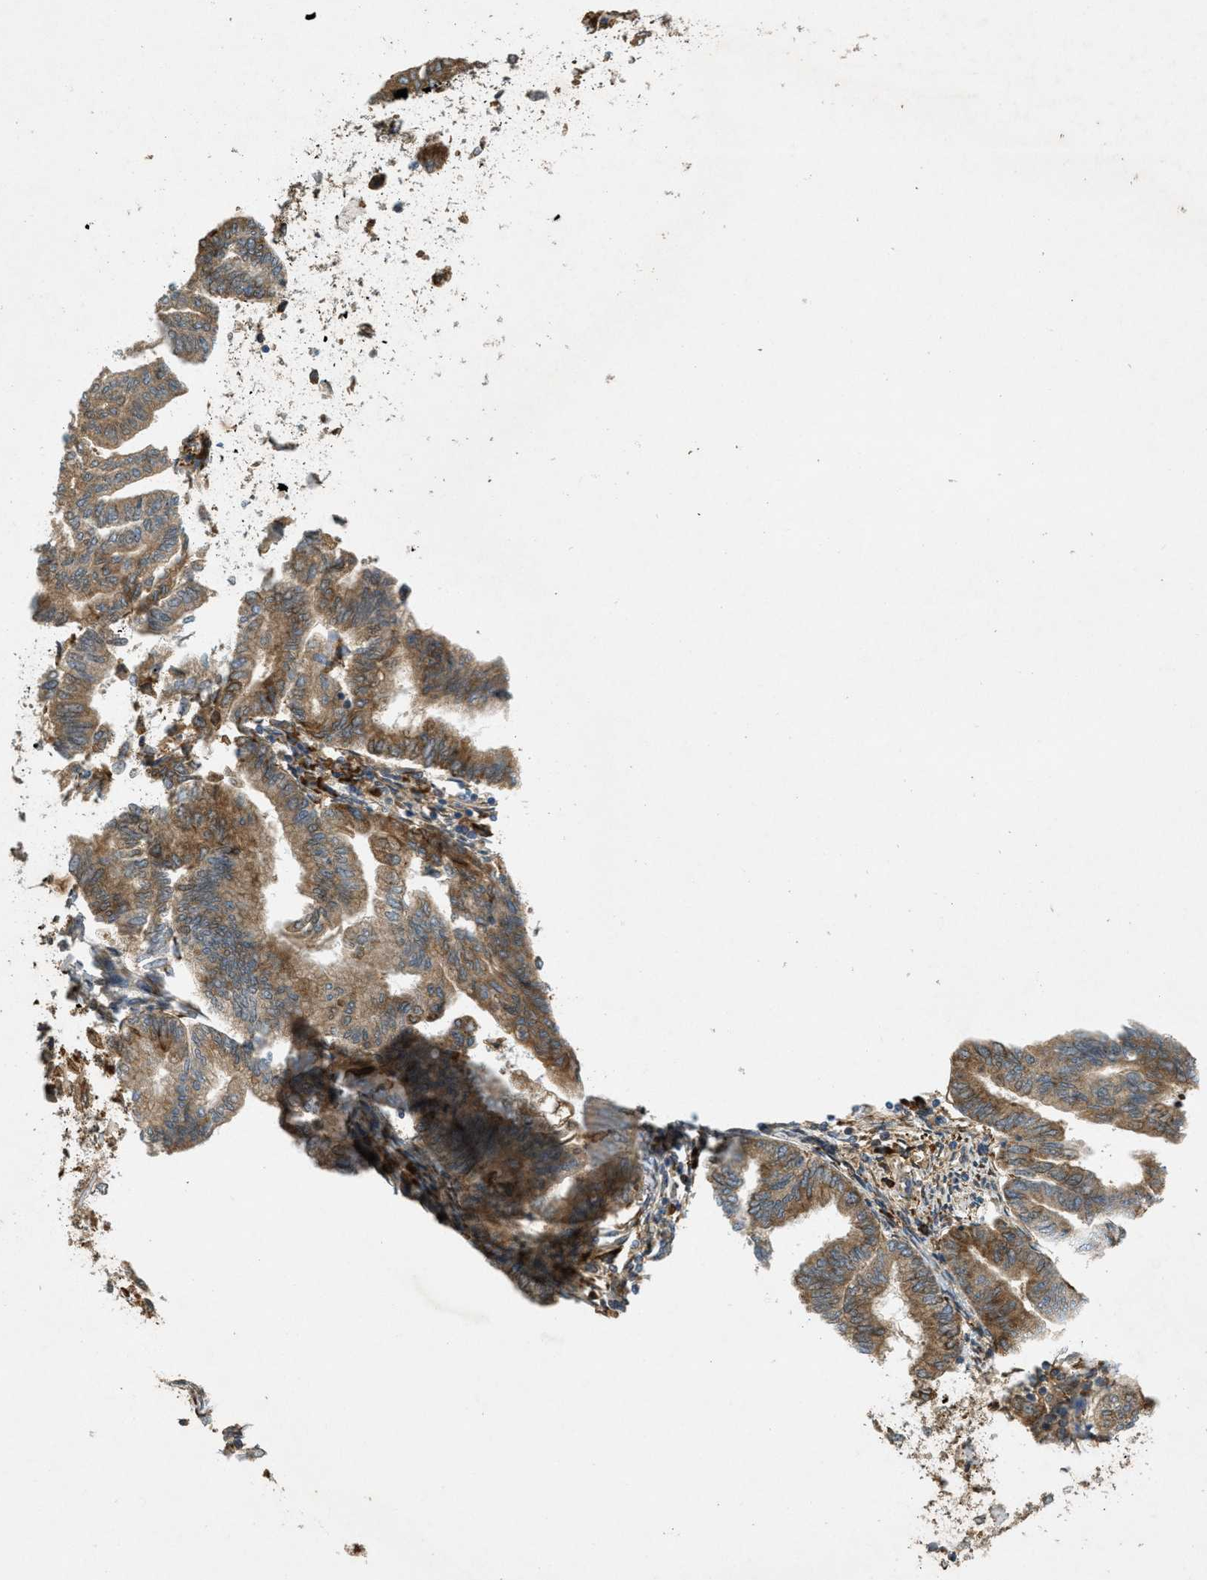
{"staining": {"intensity": "moderate", "quantity": ">75%", "location": "cytoplasmic/membranous"}, "tissue": "endometrial cancer", "cell_type": "Tumor cells", "image_type": "cancer", "snomed": [{"axis": "morphology", "description": "Adenocarcinoma, NOS"}, {"axis": "topography", "description": "Endometrium"}], "caption": "Immunohistochemical staining of human endometrial cancer (adenocarcinoma) shows medium levels of moderate cytoplasmic/membranous protein staining in approximately >75% of tumor cells.", "gene": "PCDH18", "patient": {"sex": "female", "age": 79}}